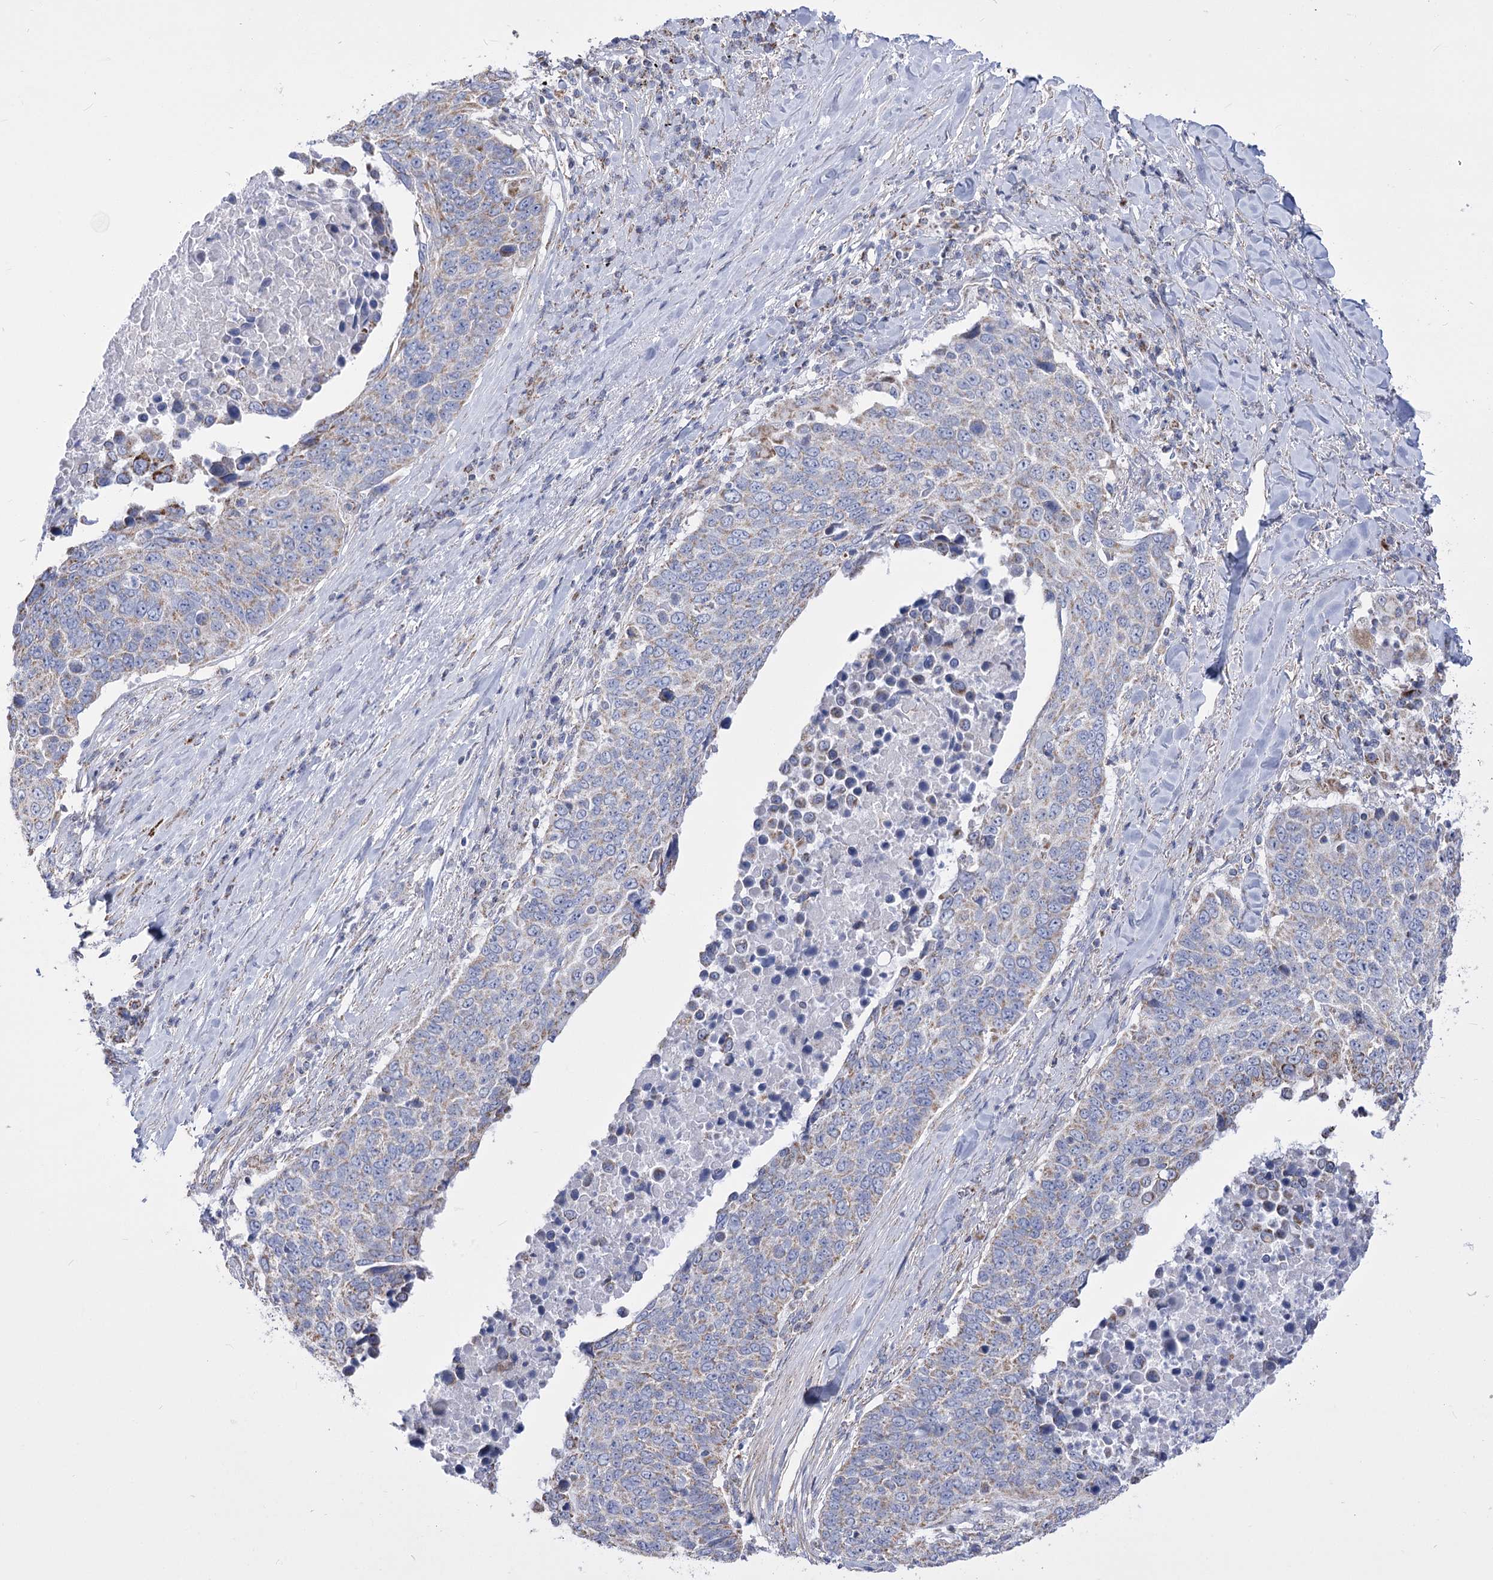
{"staining": {"intensity": "weak", "quantity": "<25%", "location": "cytoplasmic/membranous"}, "tissue": "lung cancer", "cell_type": "Tumor cells", "image_type": "cancer", "snomed": [{"axis": "morphology", "description": "Squamous cell carcinoma, NOS"}, {"axis": "topography", "description": "Lung"}], "caption": "Tumor cells show no significant expression in lung cancer (squamous cell carcinoma).", "gene": "PDHB", "patient": {"sex": "male", "age": 66}}